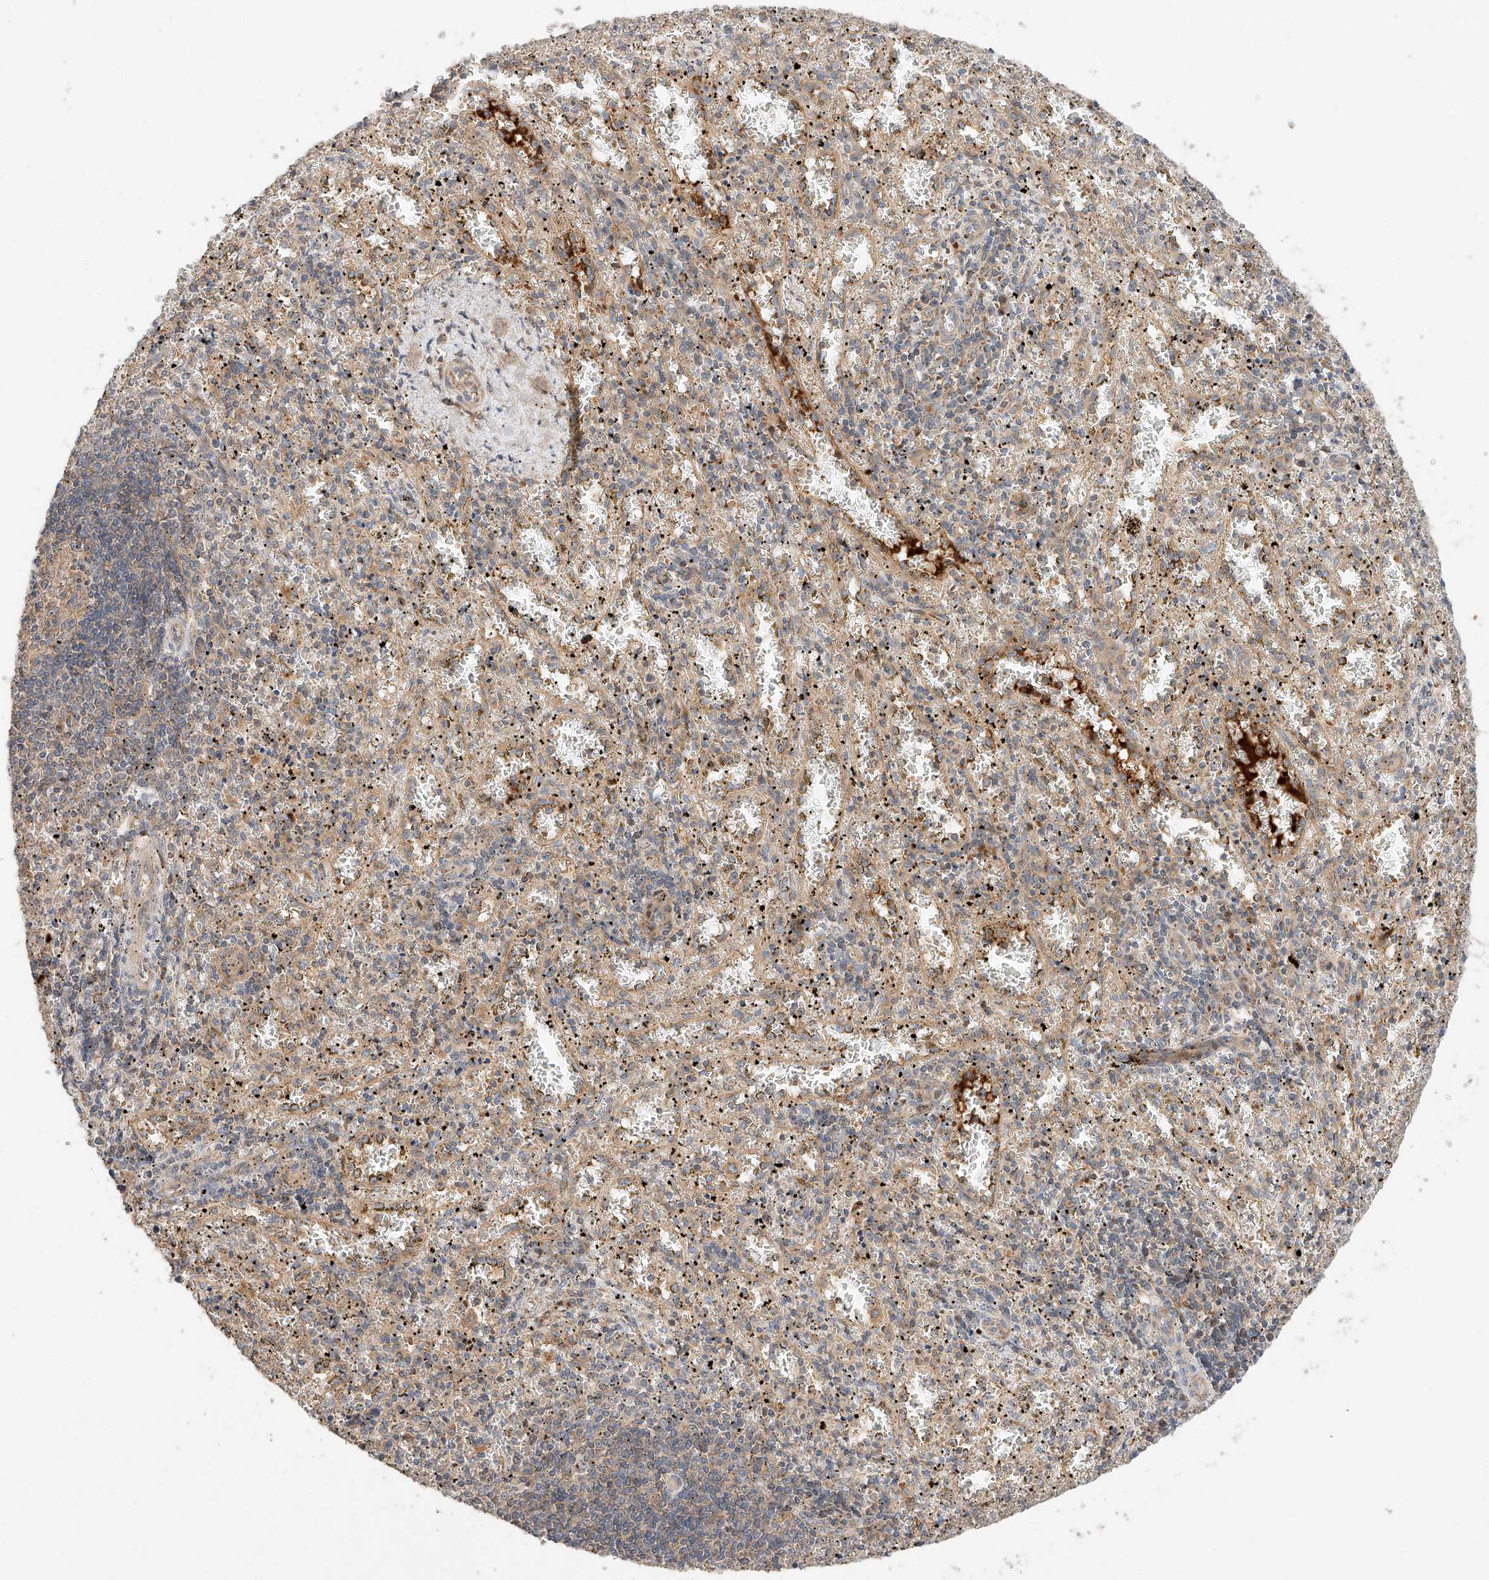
{"staining": {"intensity": "negative", "quantity": "none", "location": "none"}, "tissue": "spleen", "cell_type": "Cells in red pulp", "image_type": "normal", "snomed": [{"axis": "morphology", "description": "Normal tissue, NOS"}, {"axis": "topography", "description": "Spleen"}], "caption": "This is a photomicrograph of immunohistochemistry staining of unremarkable spleen, which shows no positivity in cells in red pulp.", "gene": "XPNPEP1", "patient": {"sex": "male", "age": 11}}